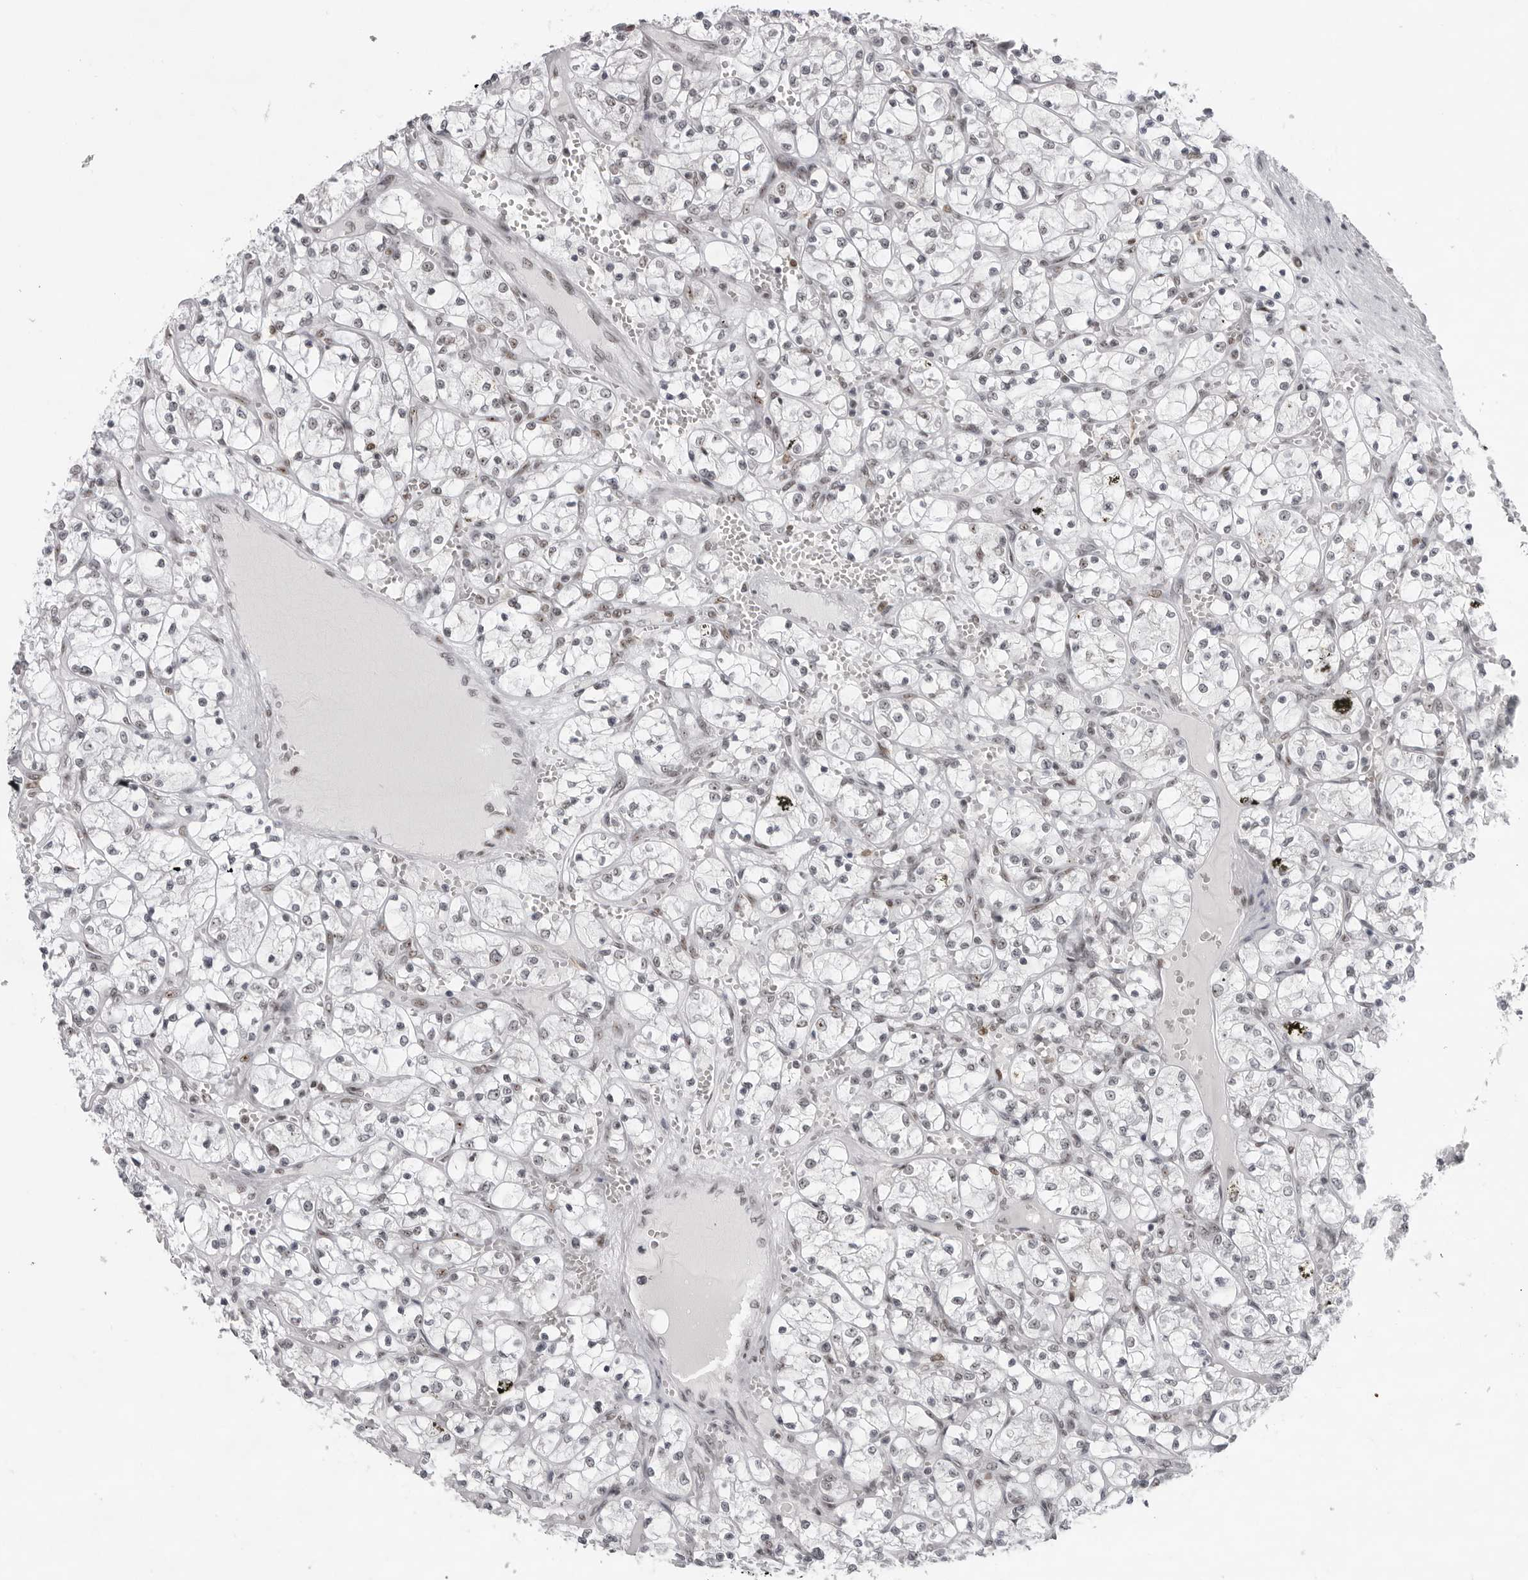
{"staining": {"intensity": "weak", "quantity": "25%-75%", "location": "nuclear"}, "tissue": "renal cancer", "cell_type": "Tumor cells", "image_type": "cancer", "snomed": [{"axis": "morphology", "description": "Adenocarcinoma, NOS"}, {"axis": "topography", "description": "Kidney"}], "caption": "Protein expression by immunohistochemistry (IHC) exhibits weak nuclear staining in about 25%-75% of tumor cells in renal cancer (adenocarcinoma).", "gene": "DHX9", "patient": {"sex": "female", "age": 69}}